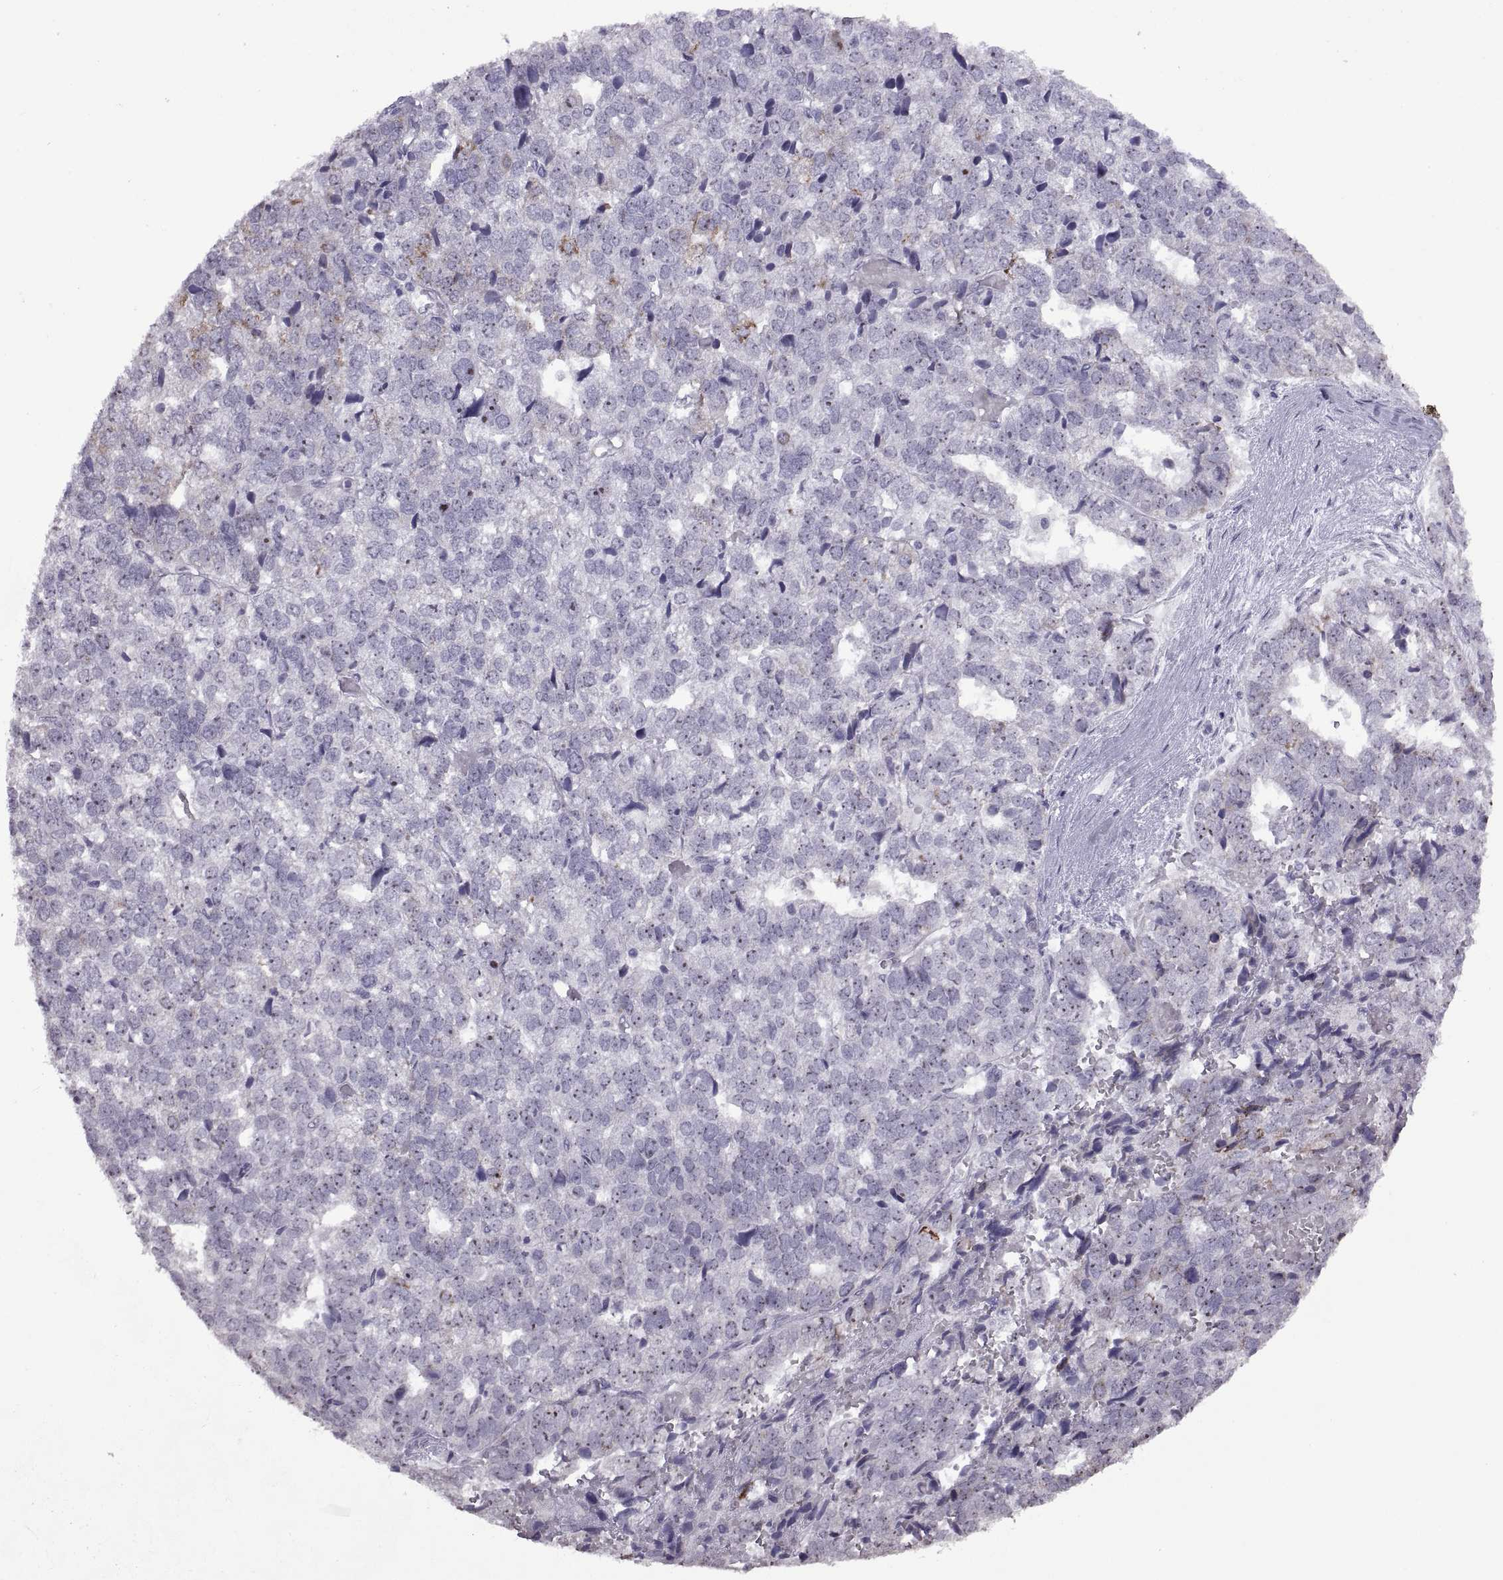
{"staining": {"intensity": "negative", "quantity": "none", "location": "none"}, "tissue": "stomach cancer", "cell_type": "Tumor cells", "image_type": "cancer", "snomed": [{"axis": "morphology", "description": "Adenocarcinoma, NOS"}, {"axis": "topography", "description": "Stomach"}], "caption": "An image of human stomach cancer is negative for staining in tumor cells.", "gene": "ASIC2", "patient": {"sex": "male", "age": 69}}